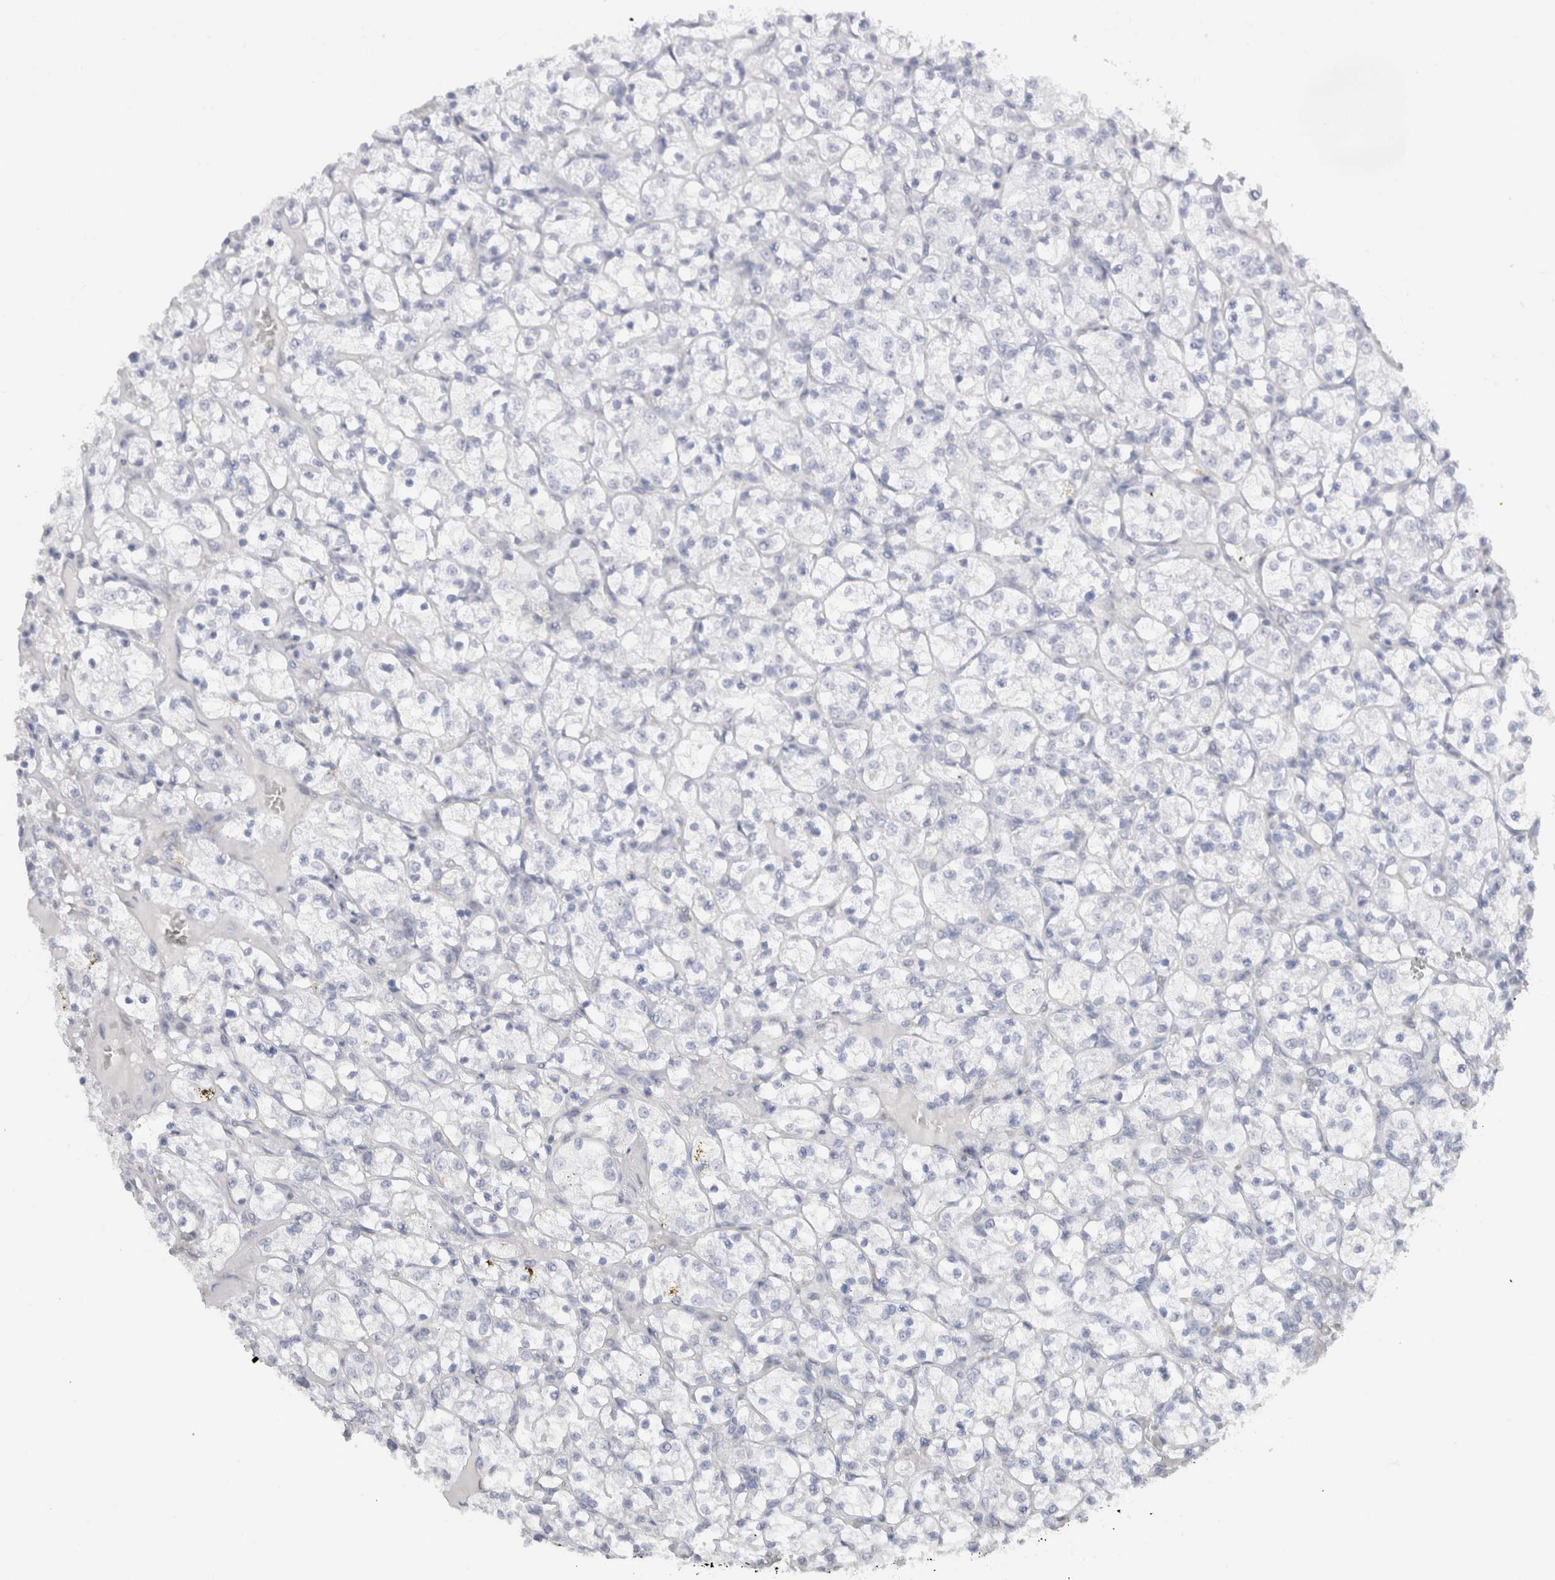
{"staining": {"intensity": "negative", "quantity": "none", "location": "none"}, "tissue": "renal cancer", "cell_type": "Tumor cells", "image_type": "cancer", "snomed": [{"axis": "morphology", "description": "Adenocarcinoma, NOS"}, {"axis": "topography", "description": "Kidney"}], "caption": "Renal cancer was stained to show a protein in brown. There is no significant expression in tumor cells. (Stains: DAB immunohistochemistry (IHC) with hematoxylin counter stain, Microscopy: brightfield microscopy at high magnification).", "gene": "C9orf50", "patient": {"sex": "female", "age": 69}}